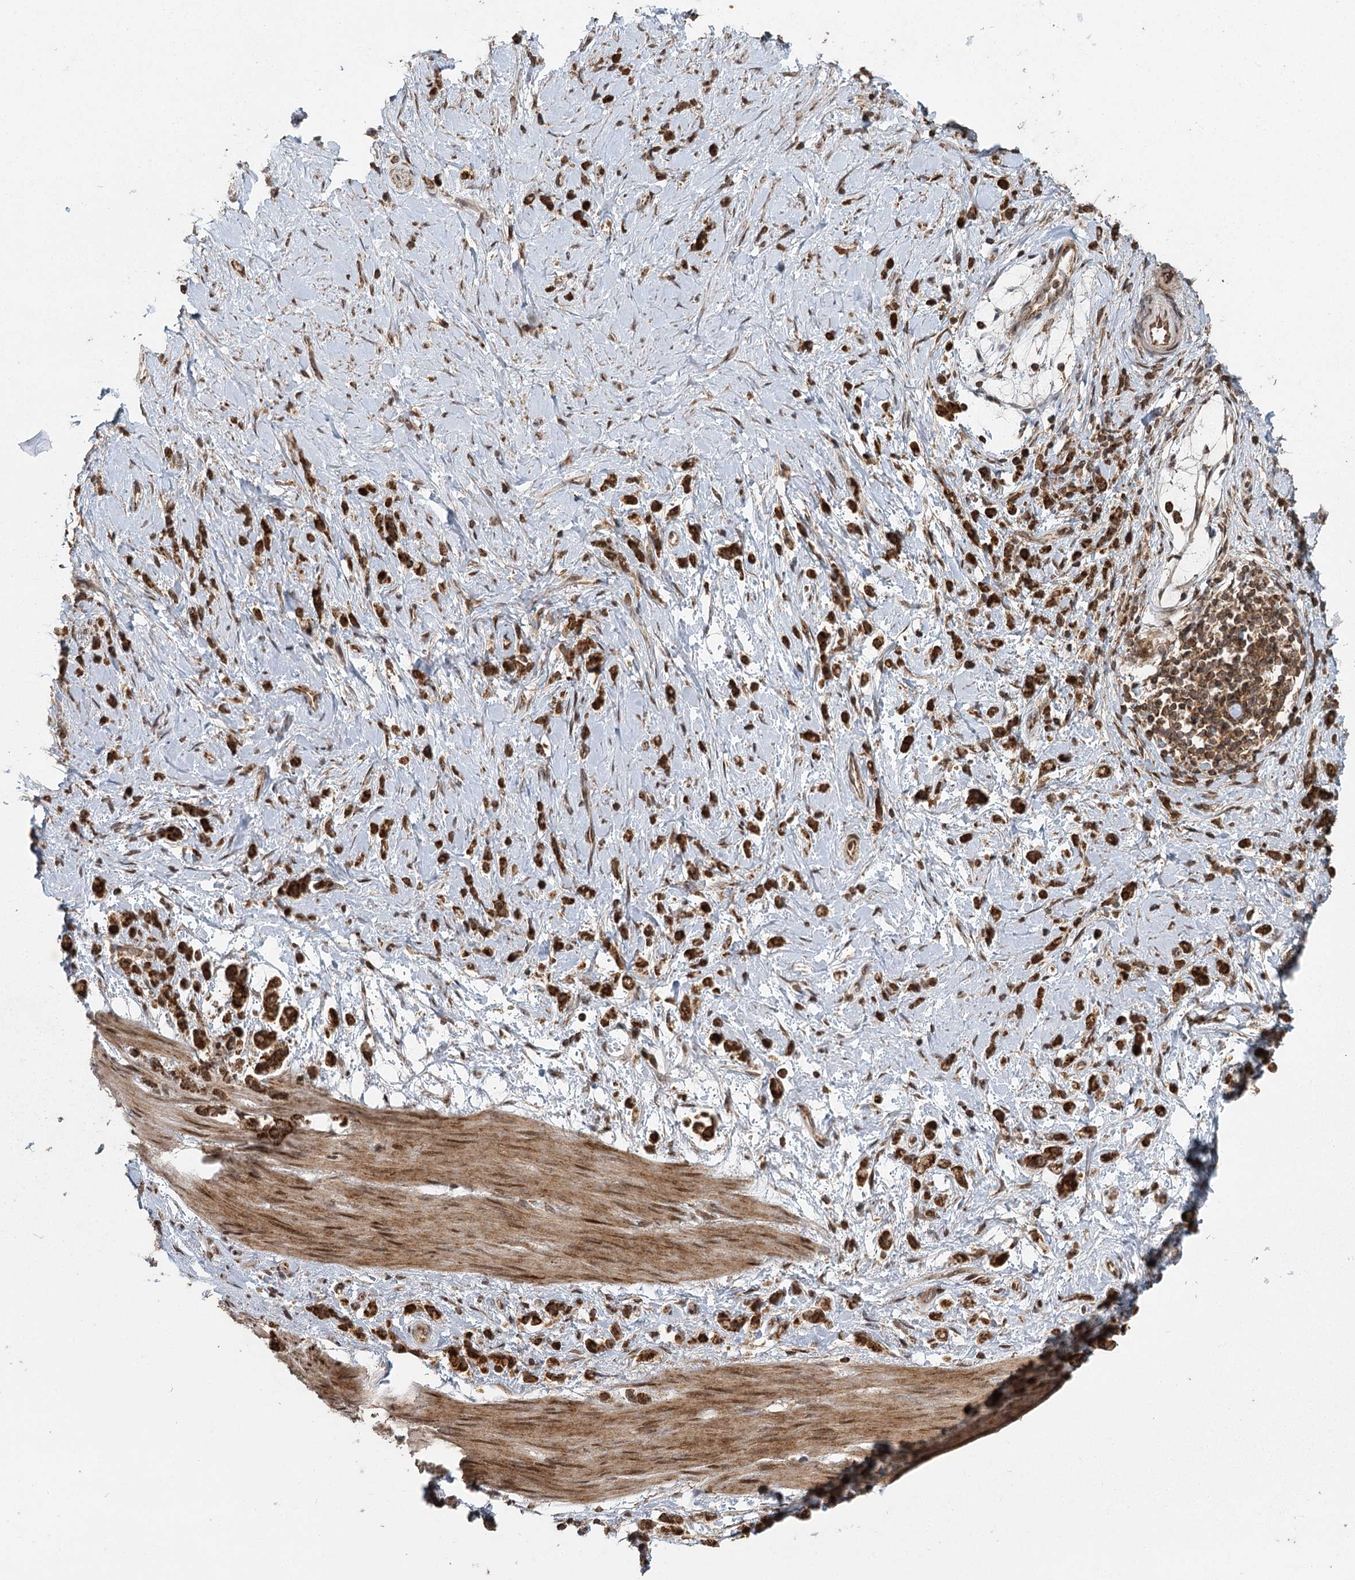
{"staining": {"intensity": "strong", "quantity": ">75%", "location": "cytoplasmic/membranous"}, "tissue": "stomach cancer", "cell_type": "Tumor cells", "image_type": "cancer", "snomed": [{"axis": "morphology", "description": "Adenocarcinoma, NOS"}, {"axis": "topography", "description": "Stomach"}], "caption": "Immunohistochemical staining of stomach adenocarcinoma reveals high levels of strong cytoplasmic/membranous protein staining in about >75% of tumor cells.", "gene": "MICU1", "patient": {"sex": "female", "age": 60}}